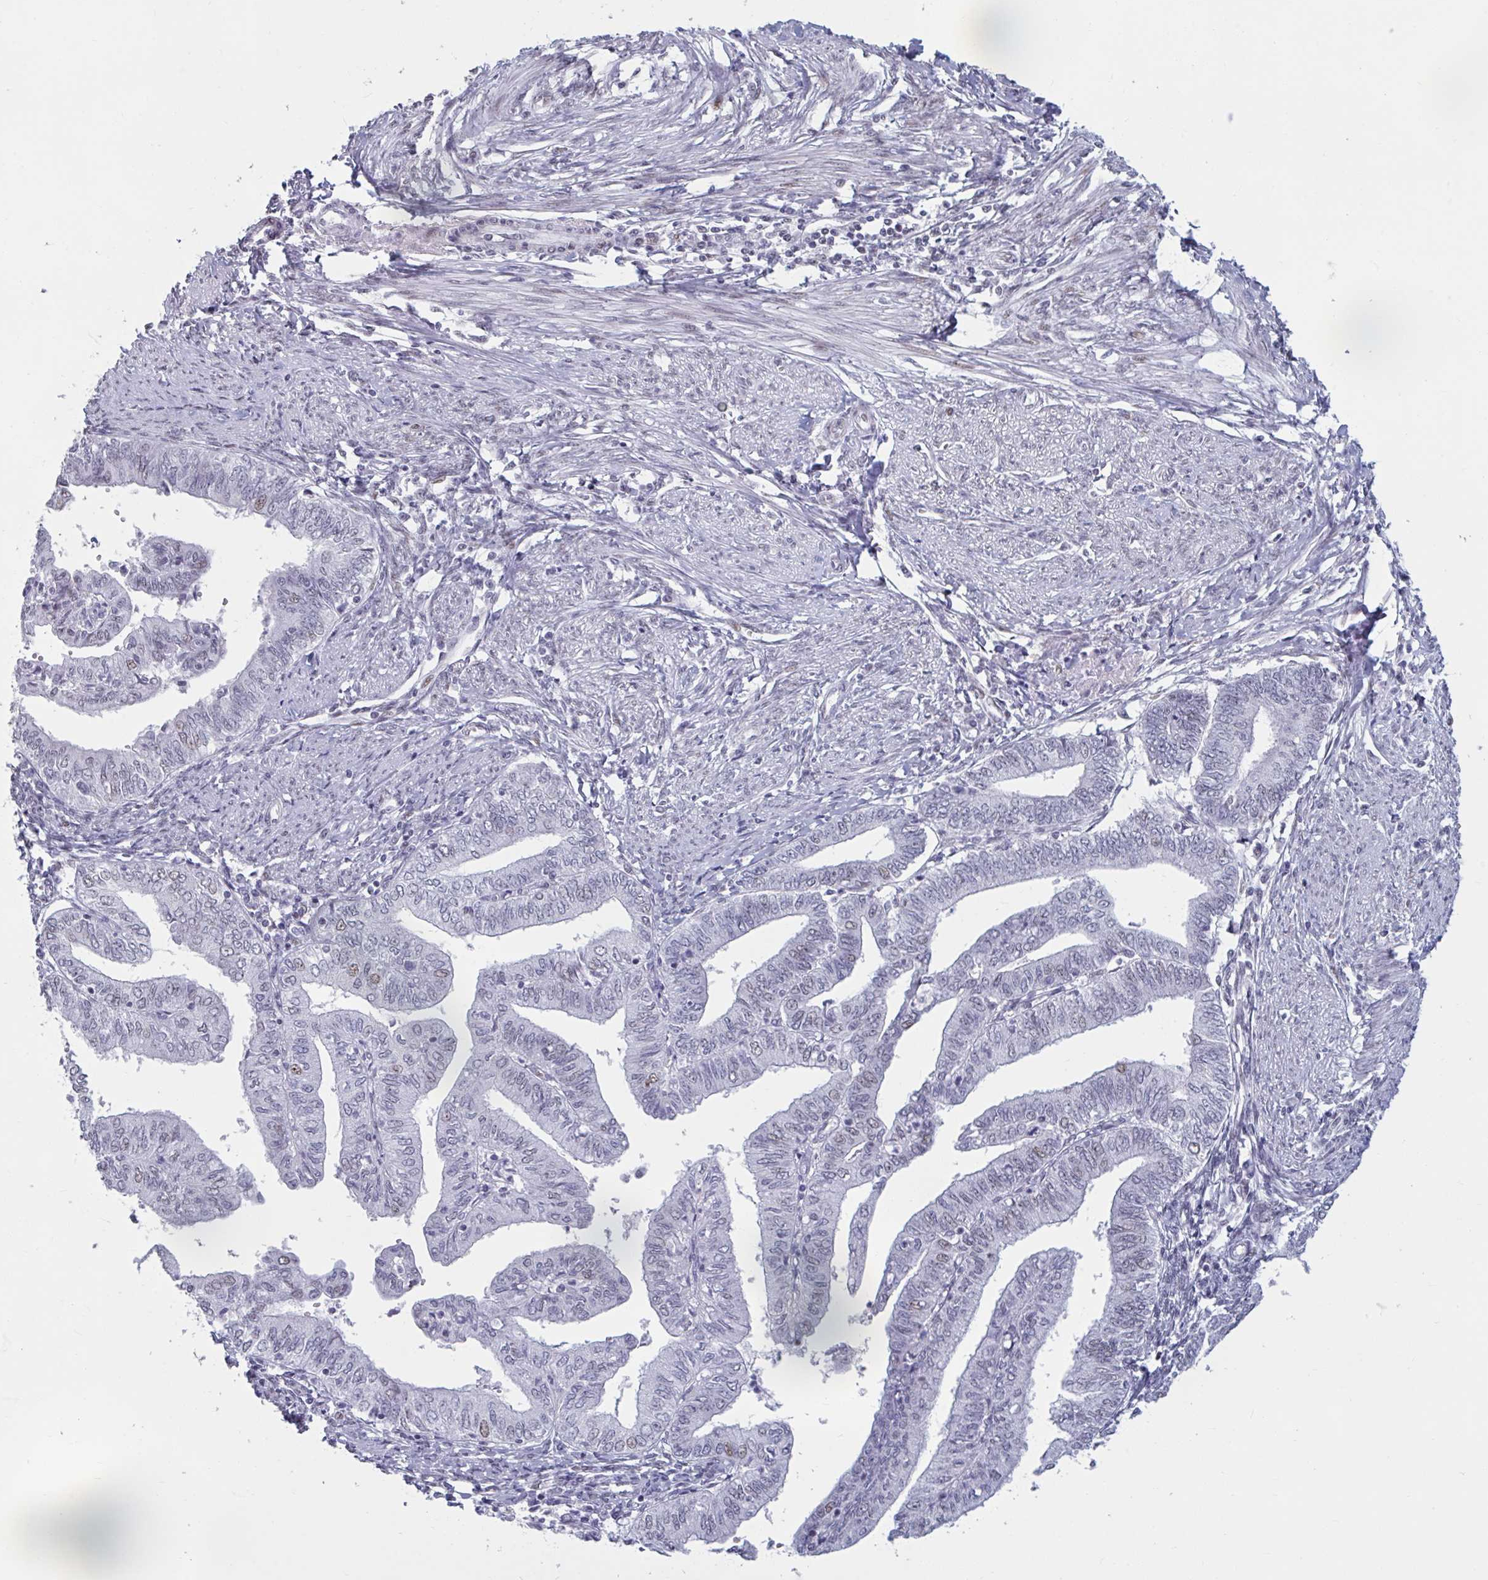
{"staining": {"intensity": "weak", "quantity": "<25%", "location": "nuclear"}, "tissue": "endometrial cancer", "cell_type": "Tumor cells", "image_type": "cancer", "snomed": [{"axis": "morphology", "description": "Adenocarcinoma, NOS"}, {"axis": "topography", "description": "Endometrium"}], "caption": "Immunohistochemistry (IHC) photomicrograph of neoplastic tissue: human adenocarcinoma (endometrial) stained with DAB displays no significant protein positivity in tumor cells.", "gene": "HSD17B6", "patient": {"sex": "female", "age": 66}}